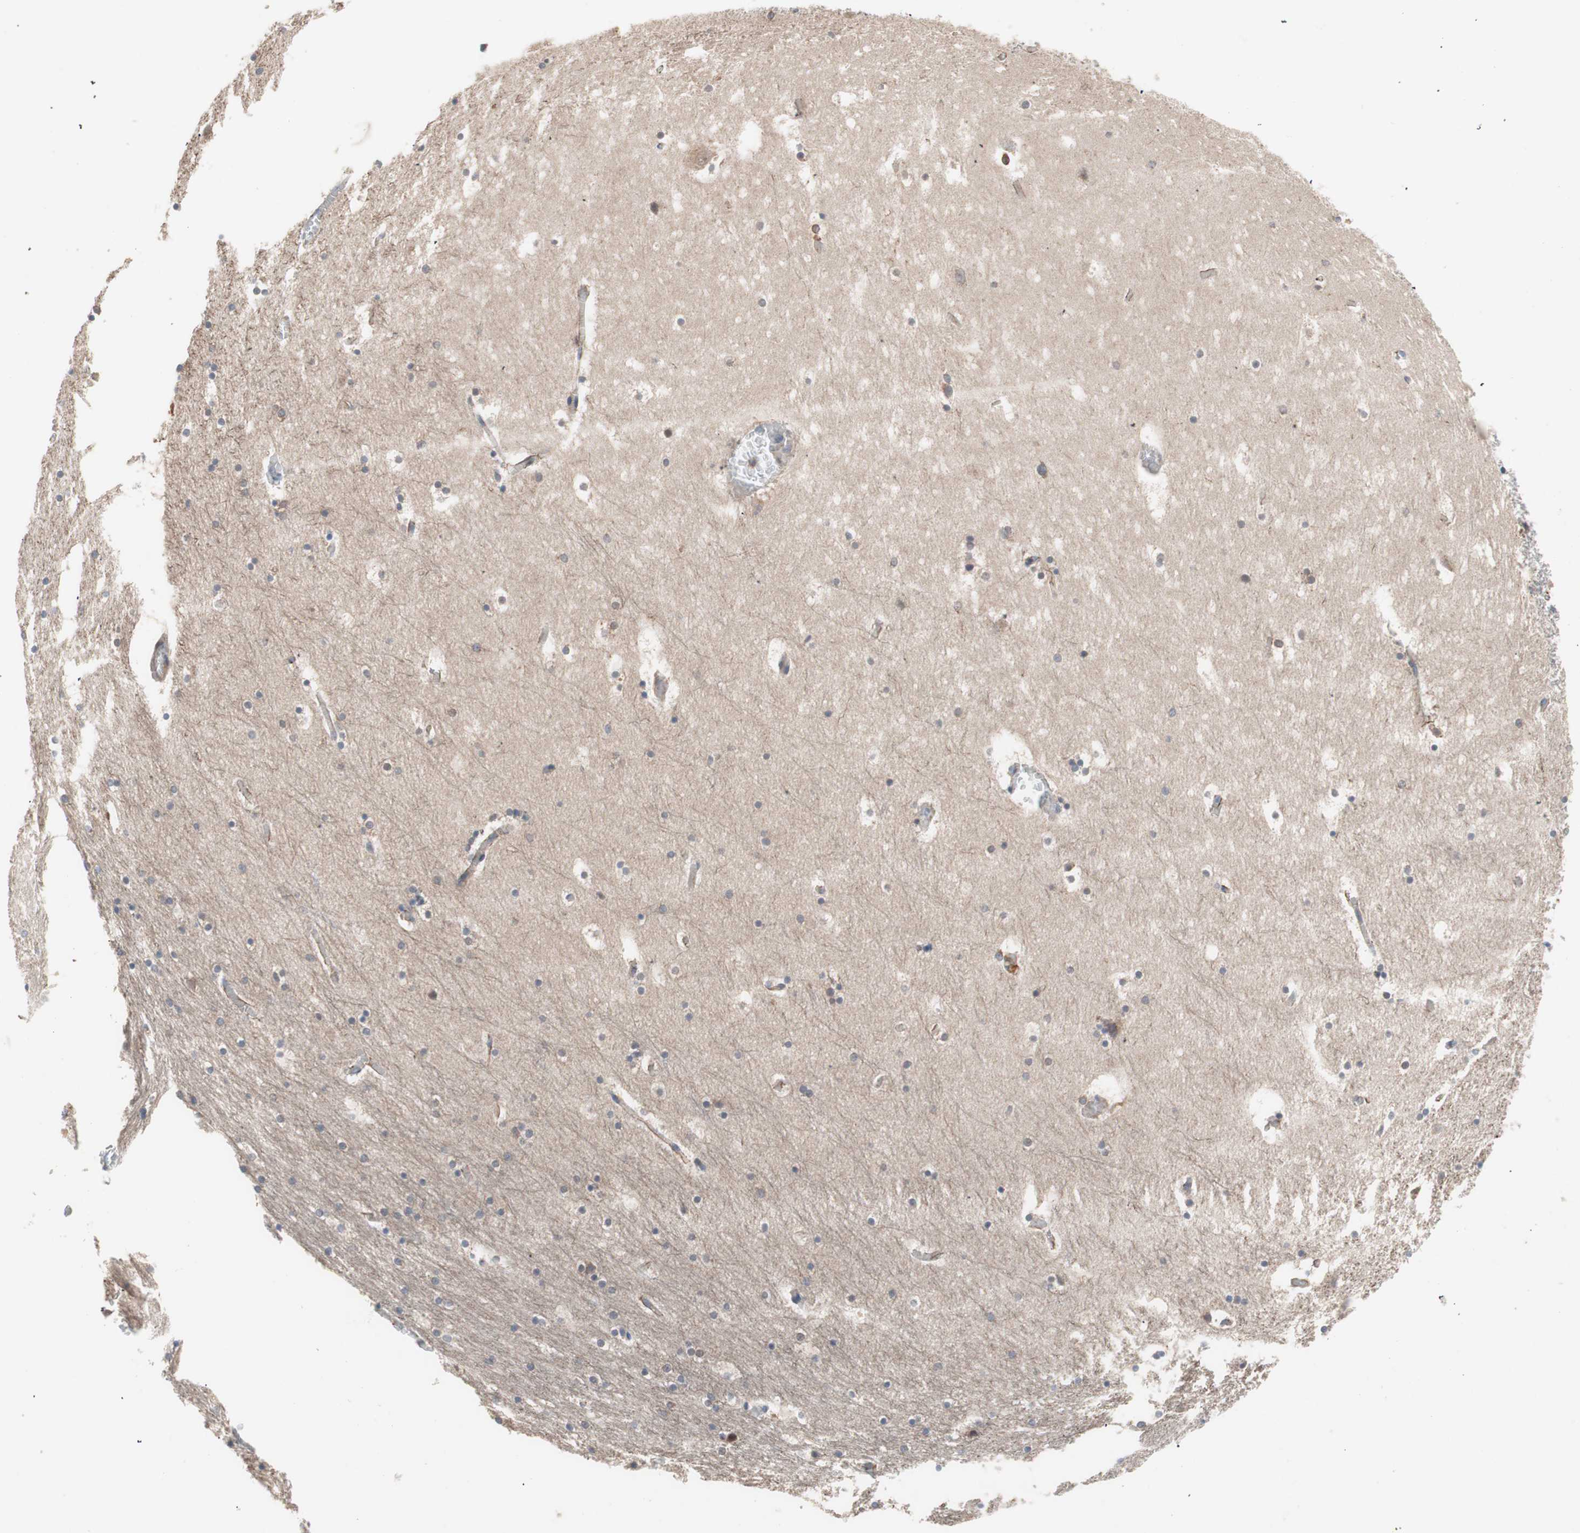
{"staining": {"intensity": "moderate", "quantity": "25%-75%", "location": "cytoplasmic/membranous"}, "tissue": "hippocampus", "cell_type": "Glial cells", "image_type": "normal", "snomed": [{"axis": "morphology", "description": "Normal tissue, NOS"}, {"axis": "topography", "description": "Hippocampus"}], "caption": "Protein staining of normal hippocampus reveals moderate cytoplasmic/membranous positivity in approximately 25%-75% of glial cells.", "gene": "HMBS", "patient": {"sex": "male", "age": 45}}